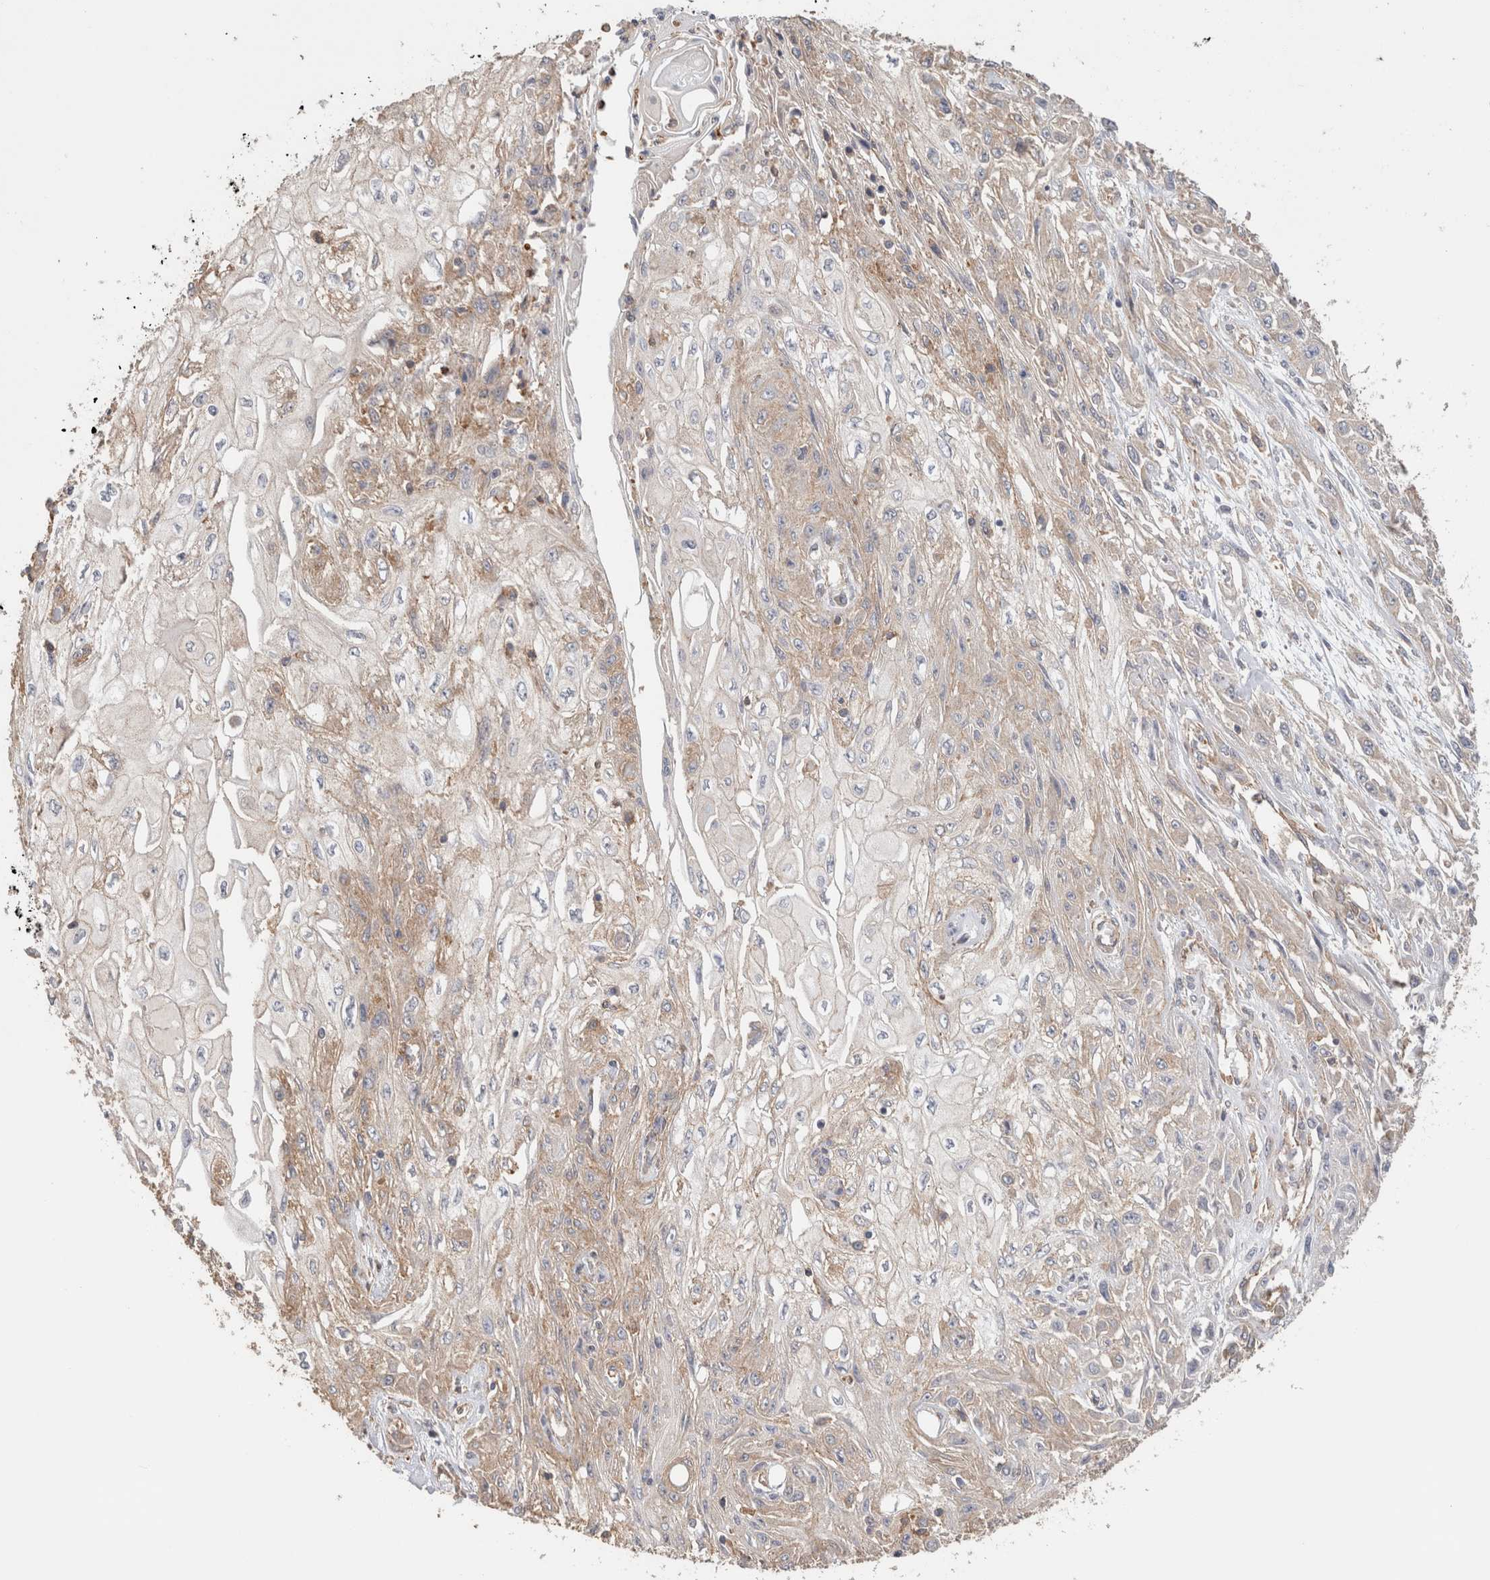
{"staining": {"intensity": "weak", "quantity": "25%-75%", "location": "cytoplasmic/membranous"}, "tissue": "skin cancer", "cell_type": "Tumor cells", "image_type": "cancer", "snomed": [{"axis": "morphology", "description": "Squamous cell carcinoma, NOS"}, {"axis": "morphology", "description": "Squamous cell carcinoma, metastatic, NOS"}, {"axis": "topography", "description": "Skin"}, {"axis": "topography", "description": "Lymph node"}], "caption": "Skin squamous cell carcinoma stained with a brown dye exhibits weak cytoplasmic/membranous positive expression in about 25%-75% of tumor cells.", "gene": "CFAP418", "patient": {"sex": "male", "age": 75}}